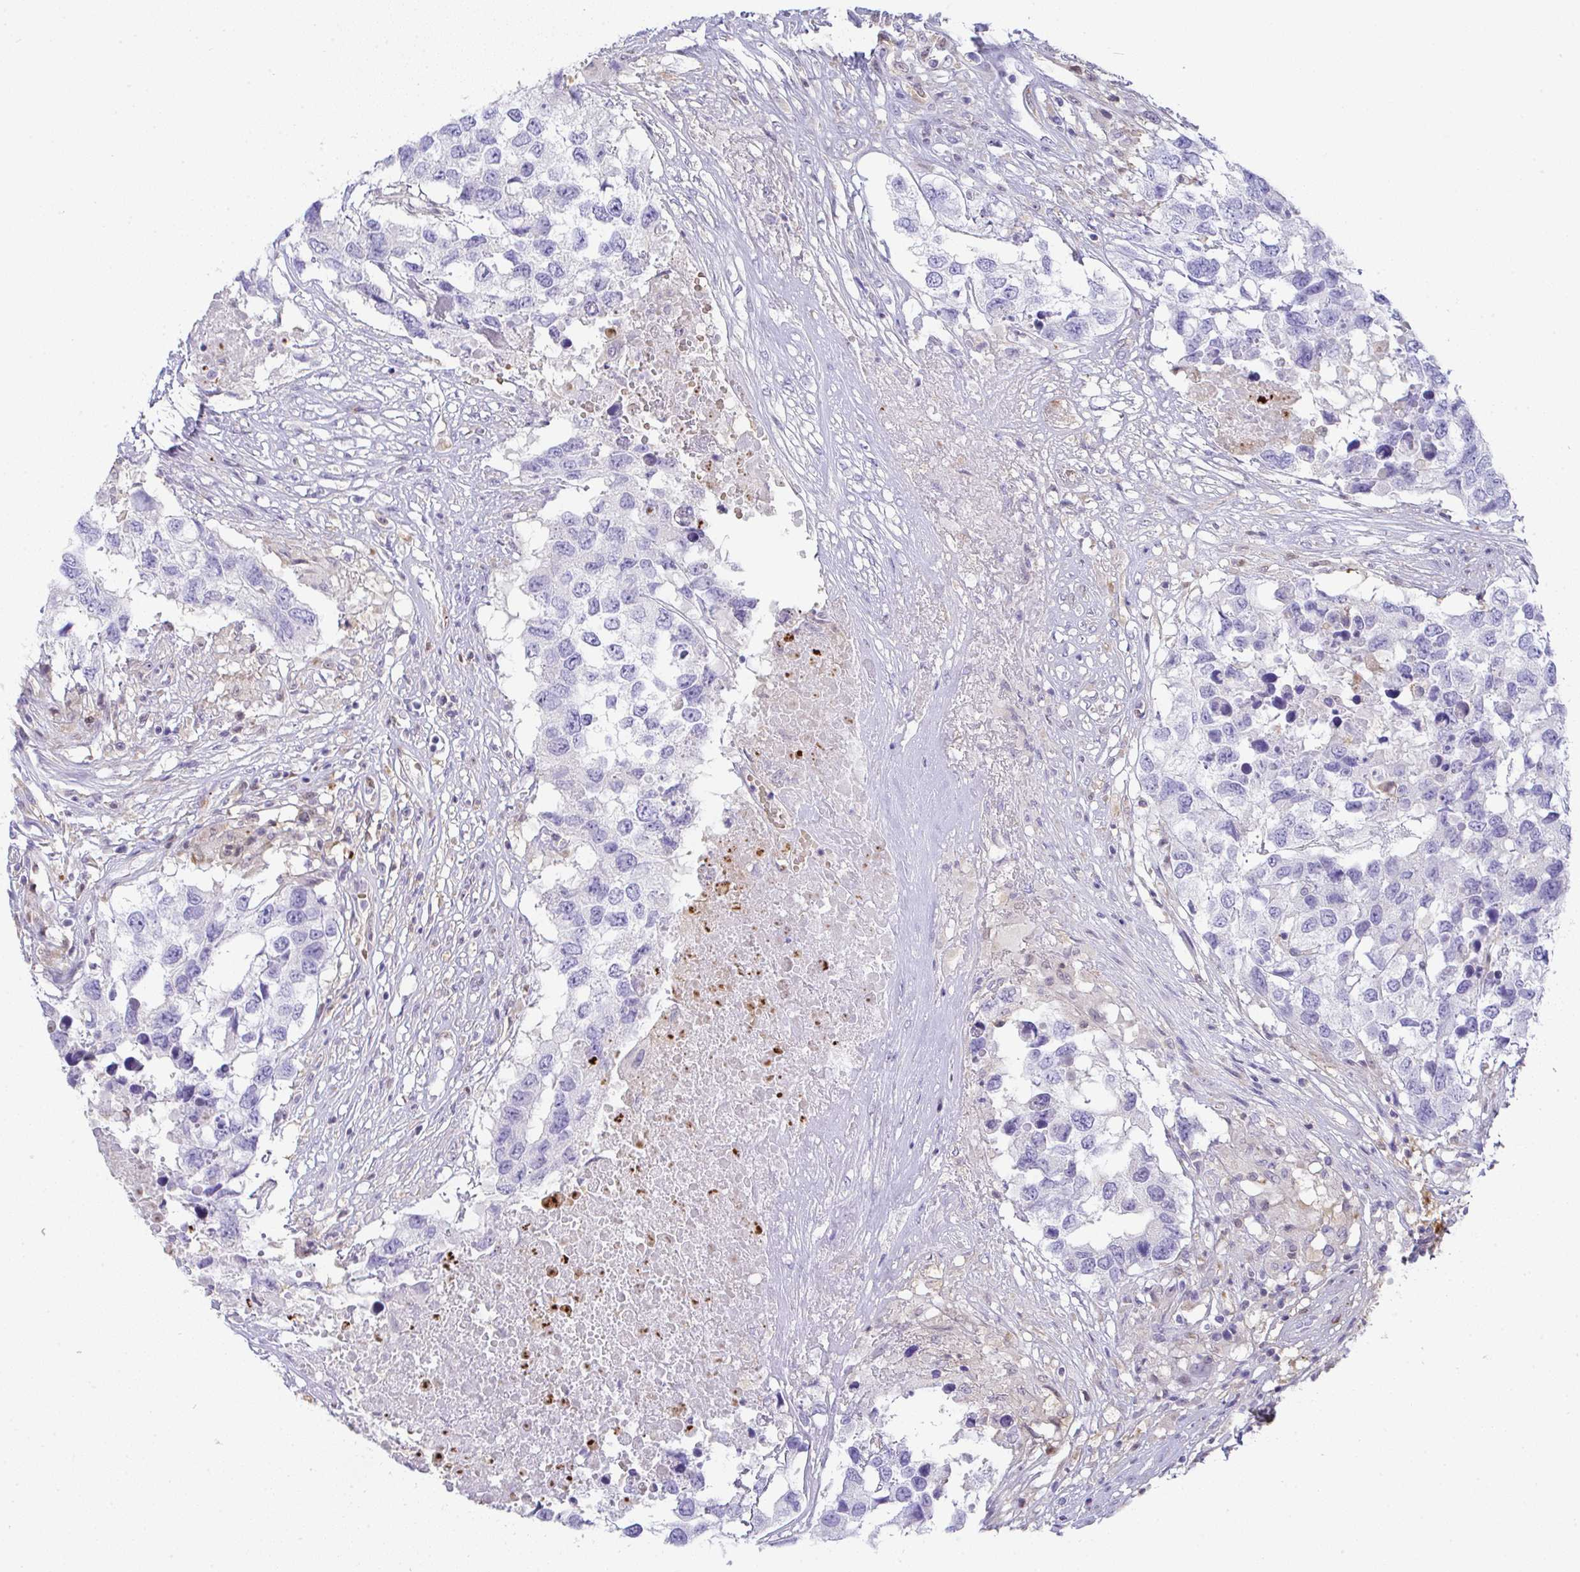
{"staining": {"intensity": "negative", "quantity": "none", "location": "none"}, "tissue": "testis cancer", "cell_type": "Tumor cells", "image_type": "cancer", "snomed": [{"axis": "morphology", "description": "Carcinoma, Embryonal, NOS"}, {"axis": "topography", "description": "Testis"}], "caption": "The immunohistochemistry (IHC) histopathology image has no significant staining in tumor cells of testis cancer tissue.", "gene": "TNFAIP8", "patient": {"sex": "male", "age": 83}}